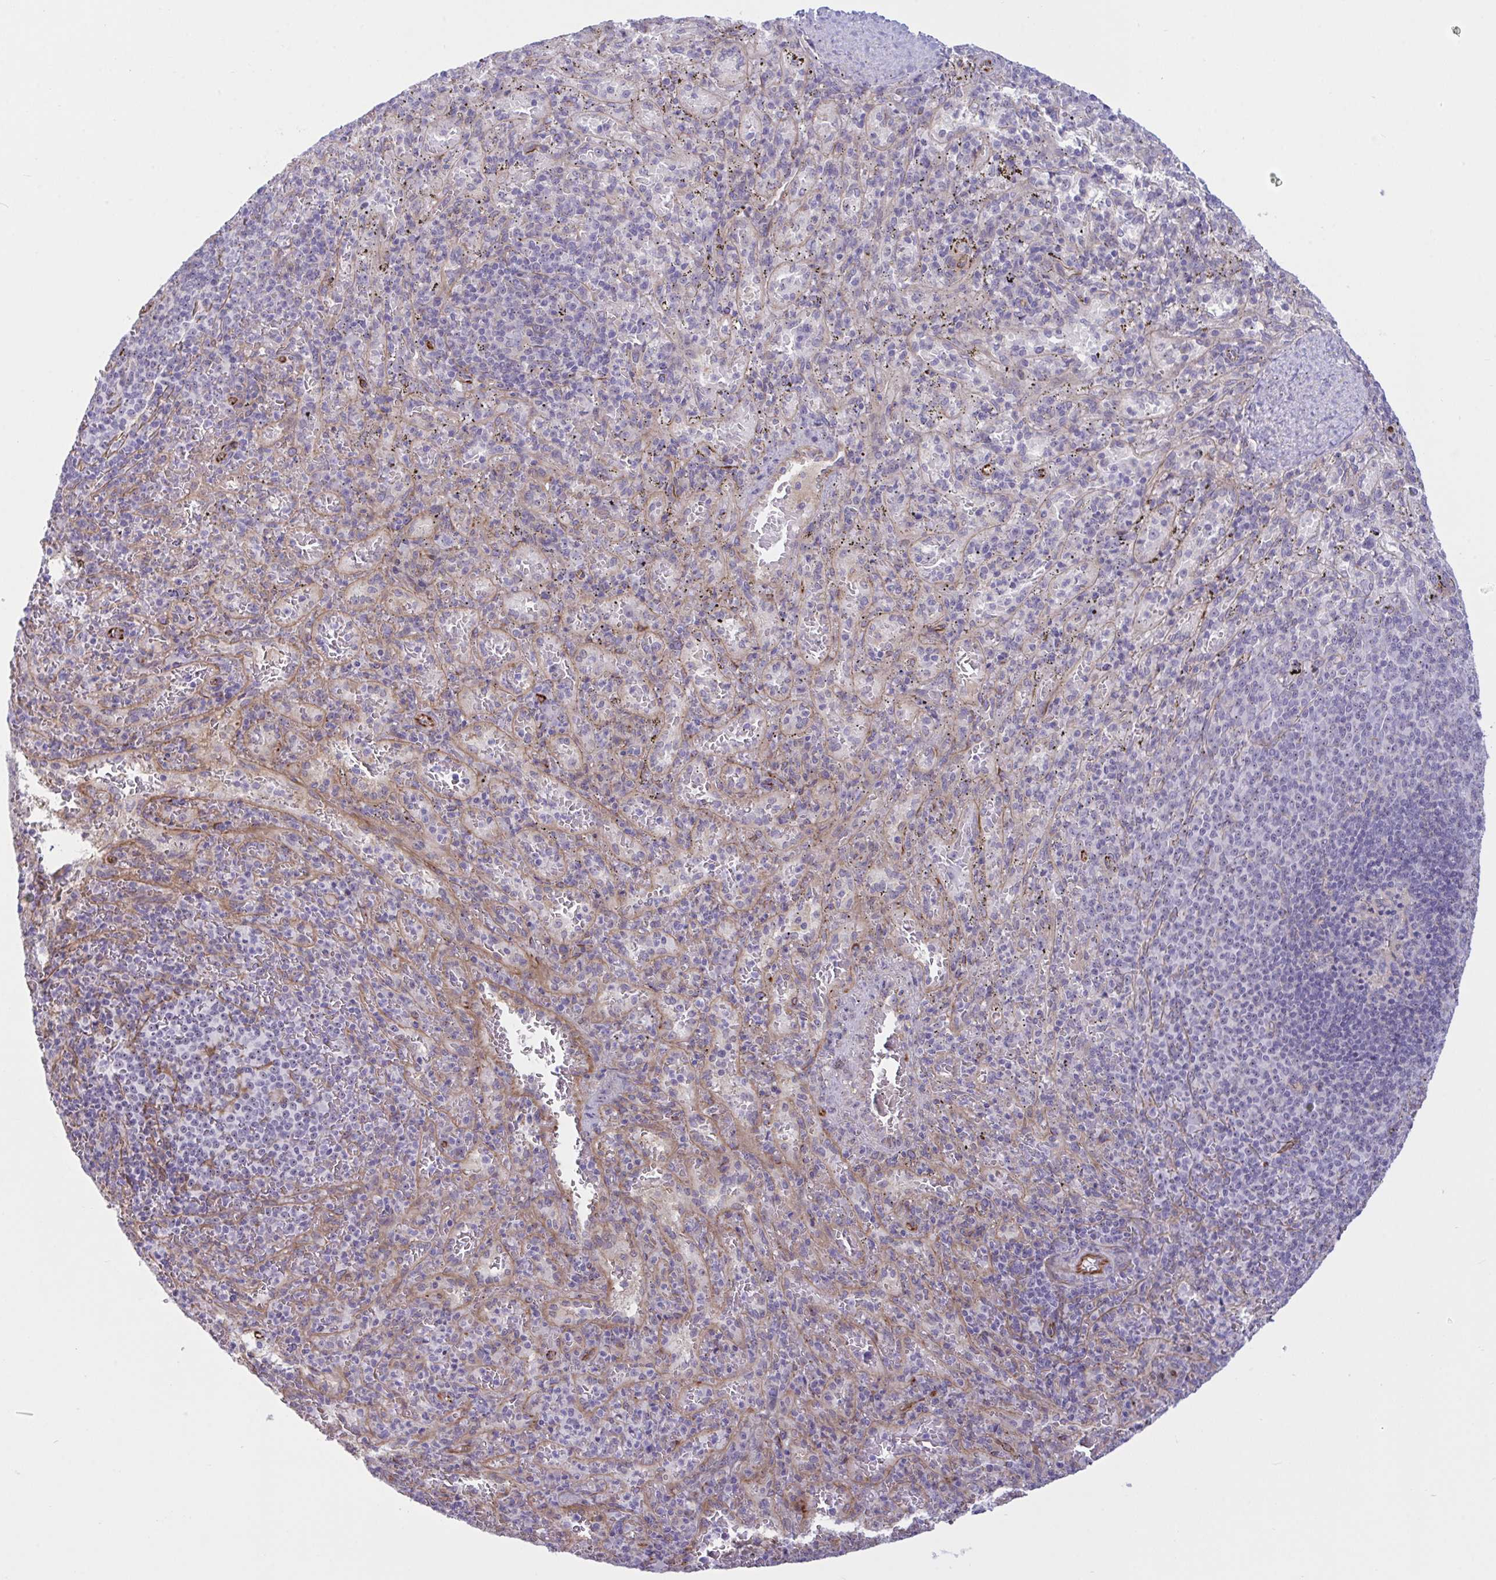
{"staining": {"intensity": "negative", "quantity": "none", "location": "none"}, "tissue": "spleen", "cell_type": "Cells in red pulp", "image_type": "normal", "snomed": [{"axis": "morphology", "description": "Normal tissue, NOS"}, {"axis": "topography", "description": "Spleen"}], "caption": "This micrograph is of benign spleen stained with IHC to label a protein in brown with the nuclei are counter-stained blue. There is no positivity in cells in red pulp.", "gene": "PRRT4", "patient": {"sex": "male", "age": 57}}